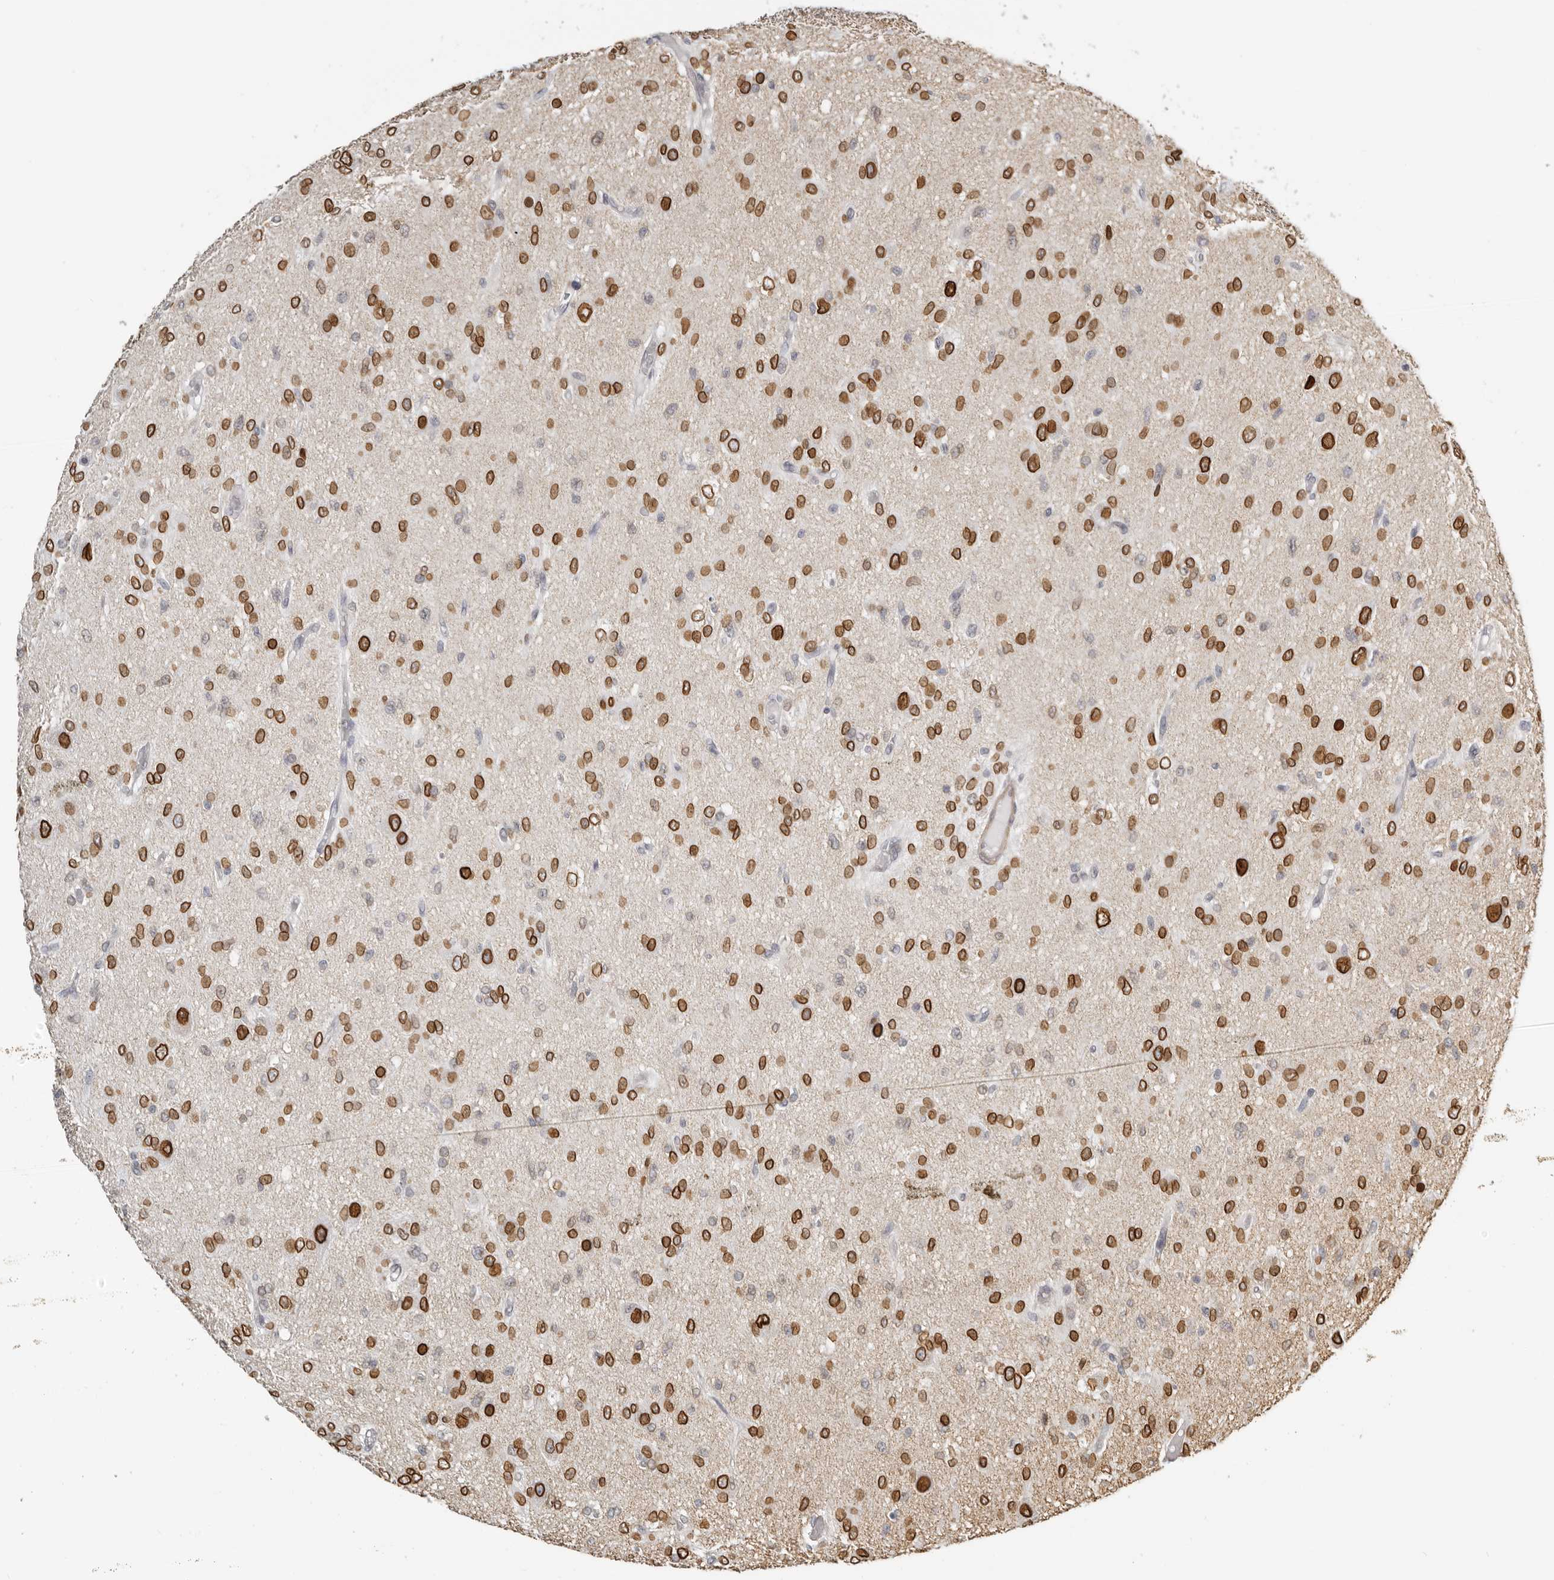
{"staining": {"intensity": "strong", "quantity": ">75%", "location": "cytoplasmic/membranous,nuclear"}, "tissue": "glioma", "cell_type": "Tumor cells", "image_type": "cancer", "snomed": [{"axis": "morphology", "description": "Glioma, malignant, High grade"}, {"axis": "topography", "description": "Brain"}], "caption": "Immunohistochemistry (IHC) micrograph of neoplastic tissue: glioma stained using immunohistochemistry (IHC) displays high levels of strong protein expression localized specifically in the cytoplasmic/membranous and nuclear of tumor cells, appearing as a cytoplasmic/membranous and nuclear brown color.", "gene": "NUP153", "patient": {"sex": "female", "age": 59}}